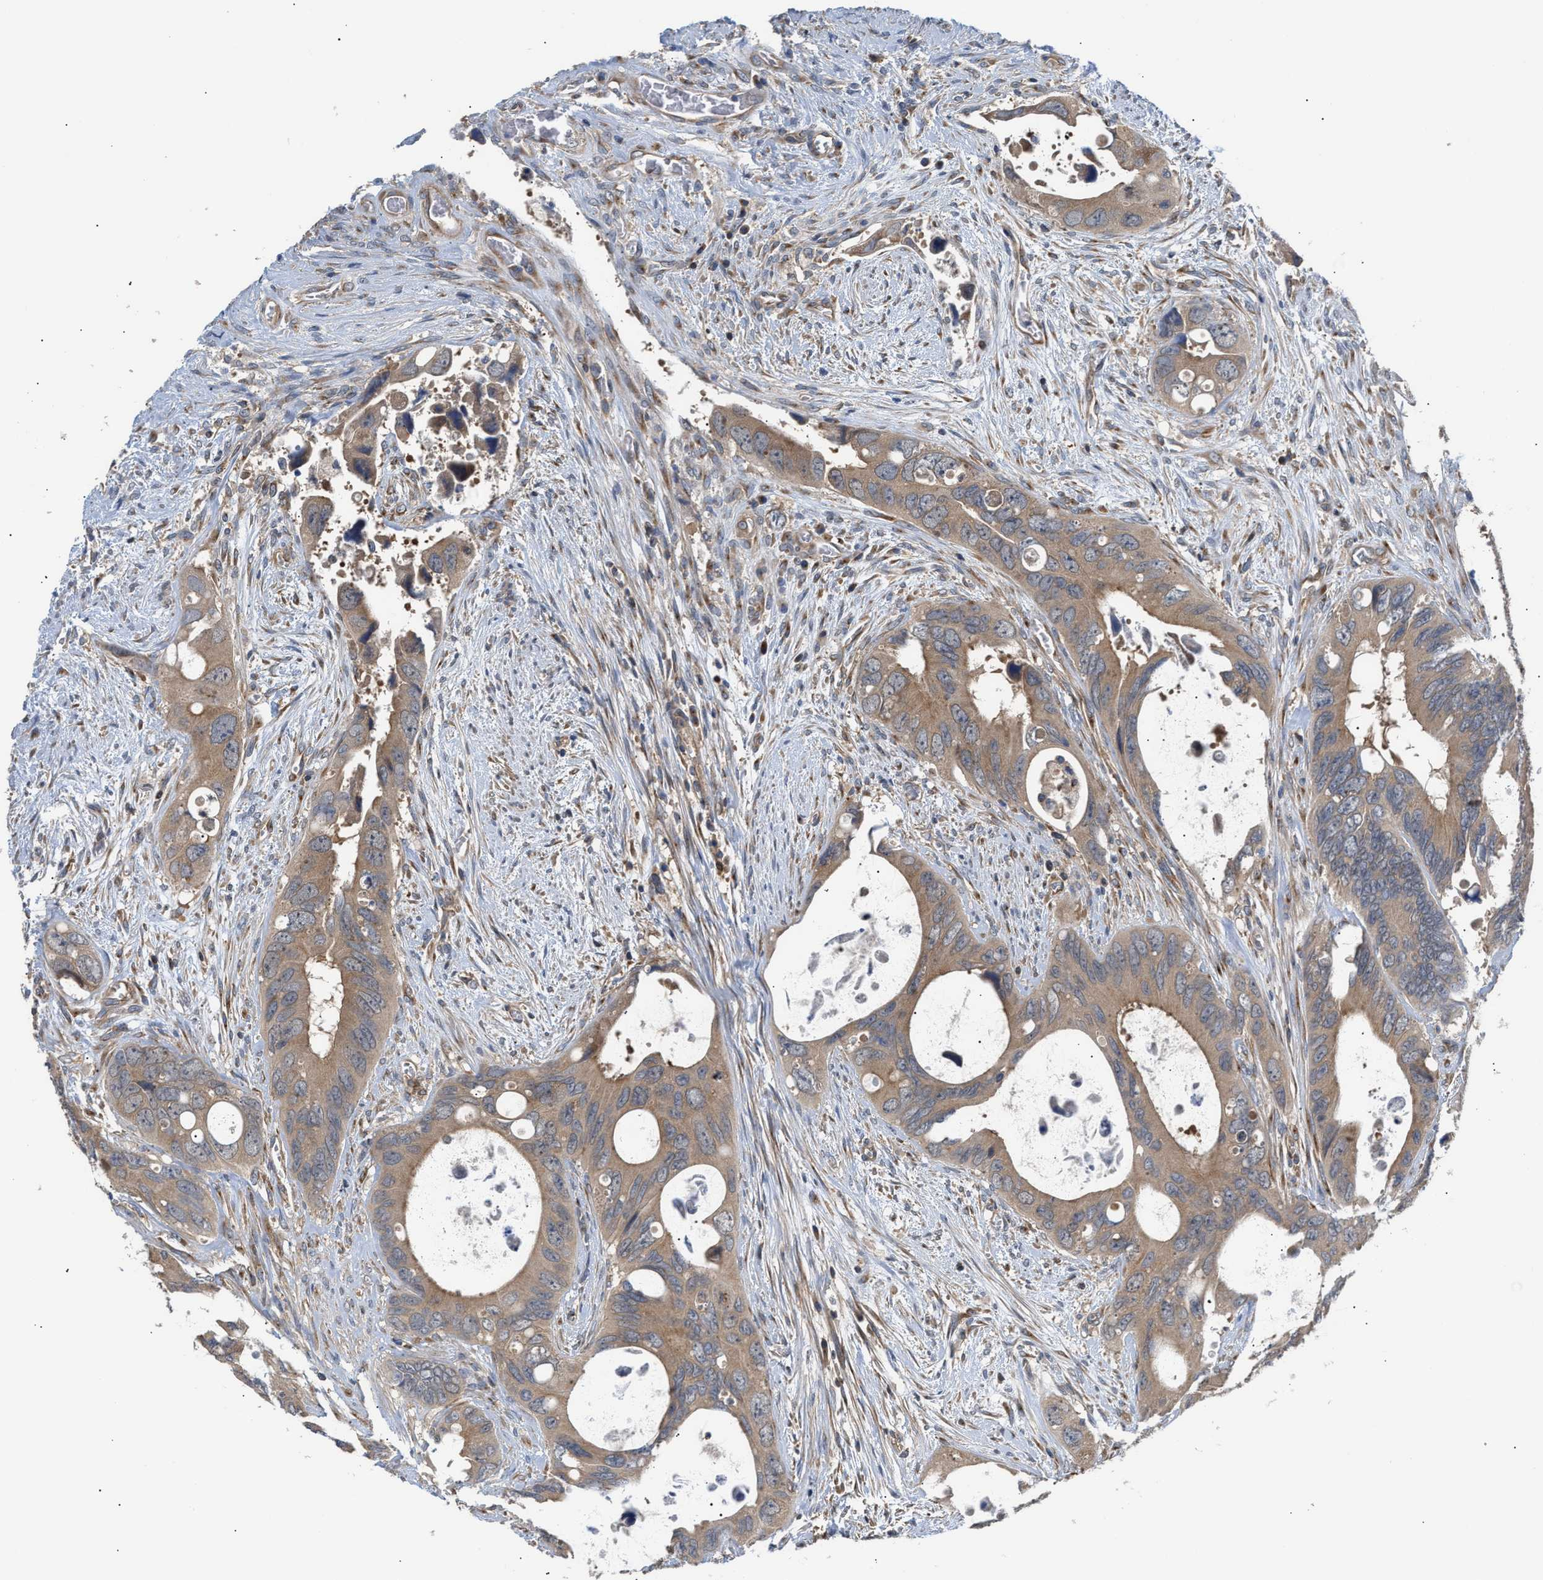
{"staining": {"intensity": "moderate", "quantity": ">75%", "location": "cytoplasmic/membranous"}, "tissue": "colorectal cancer", "cell_type": "Tumor cells", "image_type": "cancer", "snomed": [{"axis": "morphology", "description": "Adenocarcinoma, NOS"}, {"axis": "topography", "description": "Rectum"}], "caption": "Moderate cytoplasmic/membranous positivity for a protein is seen in approximately >75% of tumor cells of adenocarcinoma (colorectal) using immunohistochemistry (IHC).", "gene": "LAPTM4B", "patient": {"sex": "male", "age": 70}}